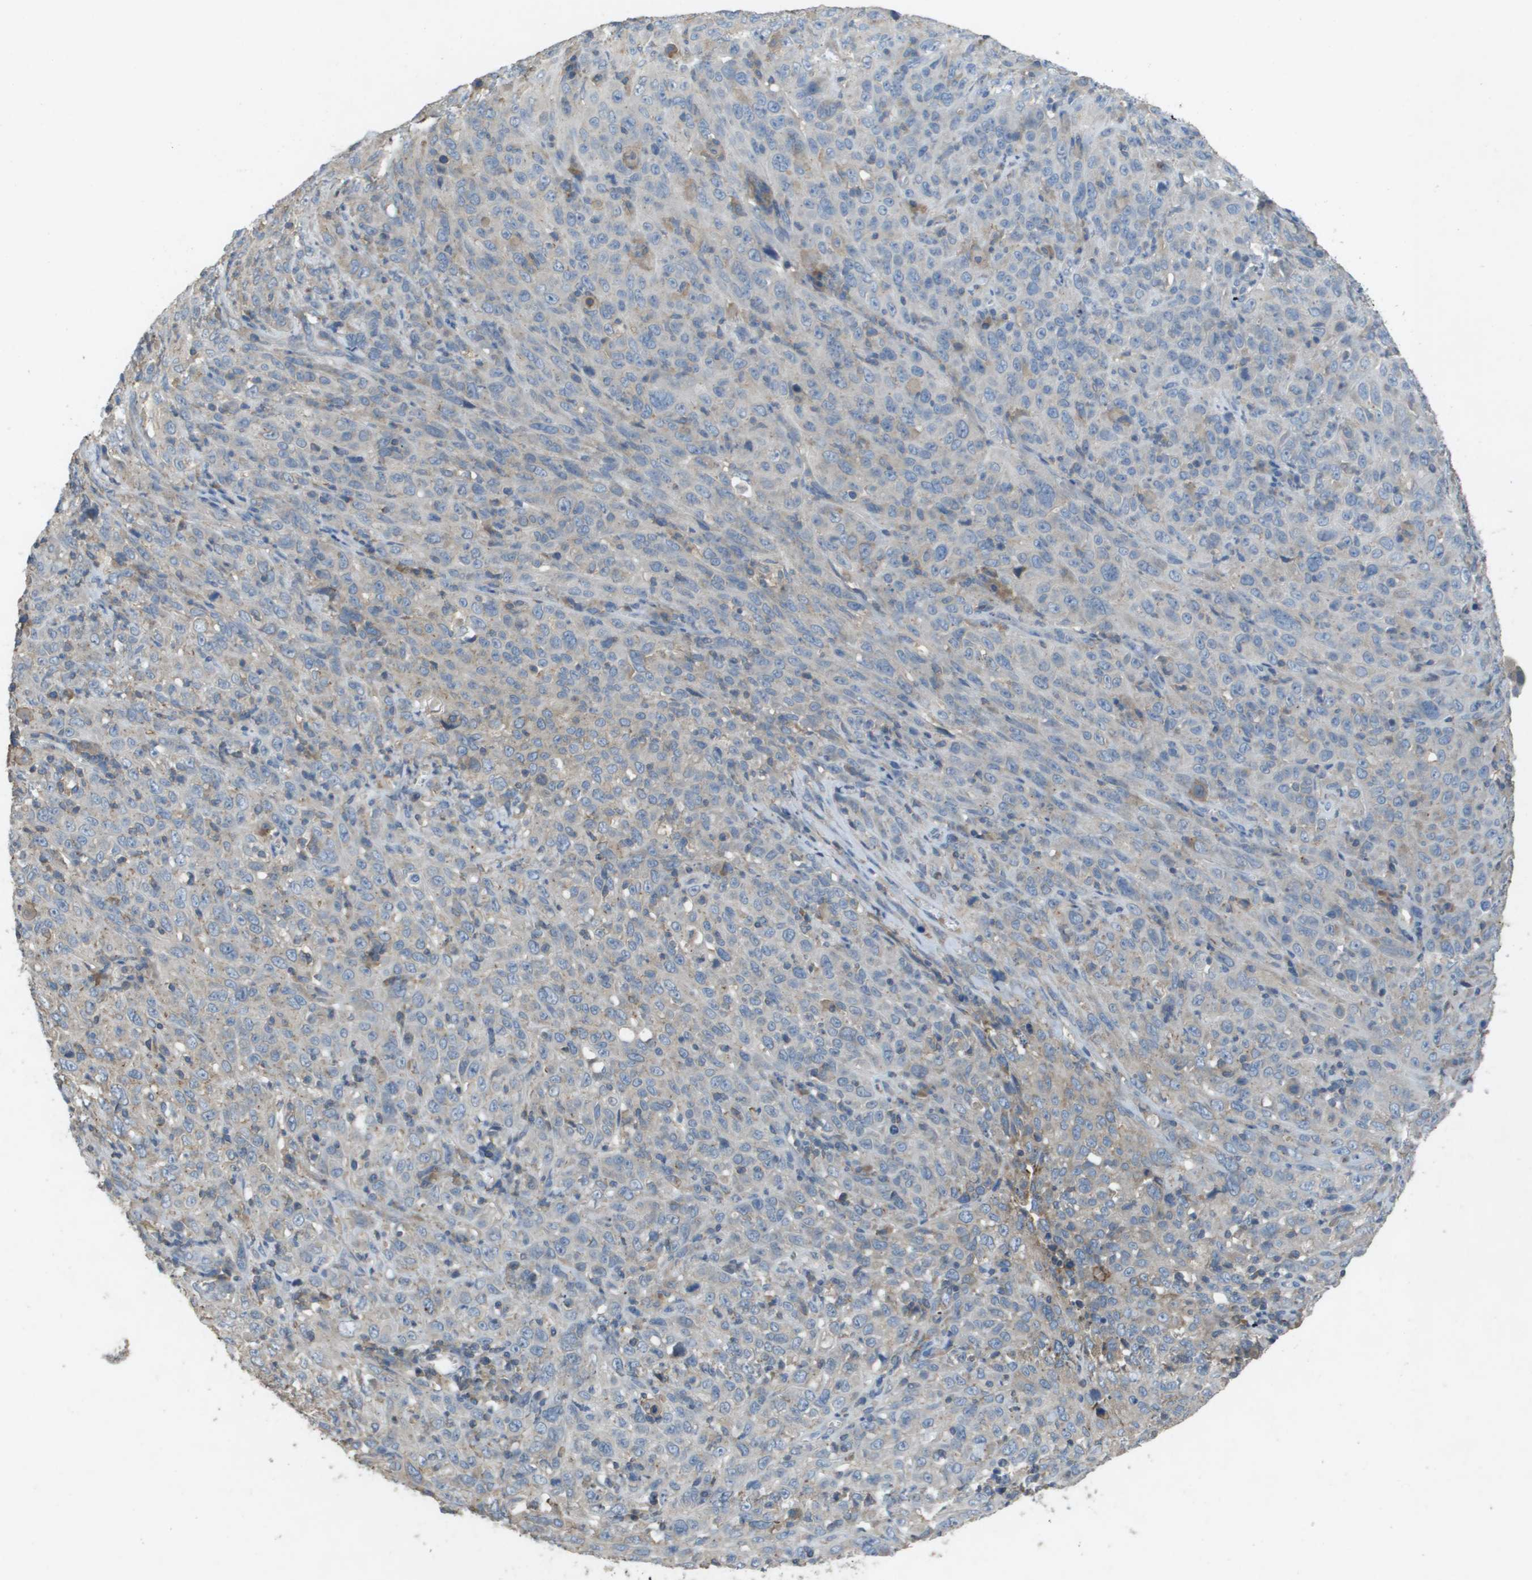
{"staining": {"intensity": "negative", "quantity": "none", "location": "none"}, "tissue": "cervical cancer", "cell_type": "Tumor cells", "image_type": "cancer", "snomed": [{"axis": "morphology", "description": "Squamous cell carcinoma, NOS"}, {"axis": "topography", "description": "Cervix"}], "caption": "A photomicrograph of human cervical squamous cell carcinoma is negative for staining in tumor cells.", "gene": "CLCA4", "patient": {"sex": "female", "age": 46}}